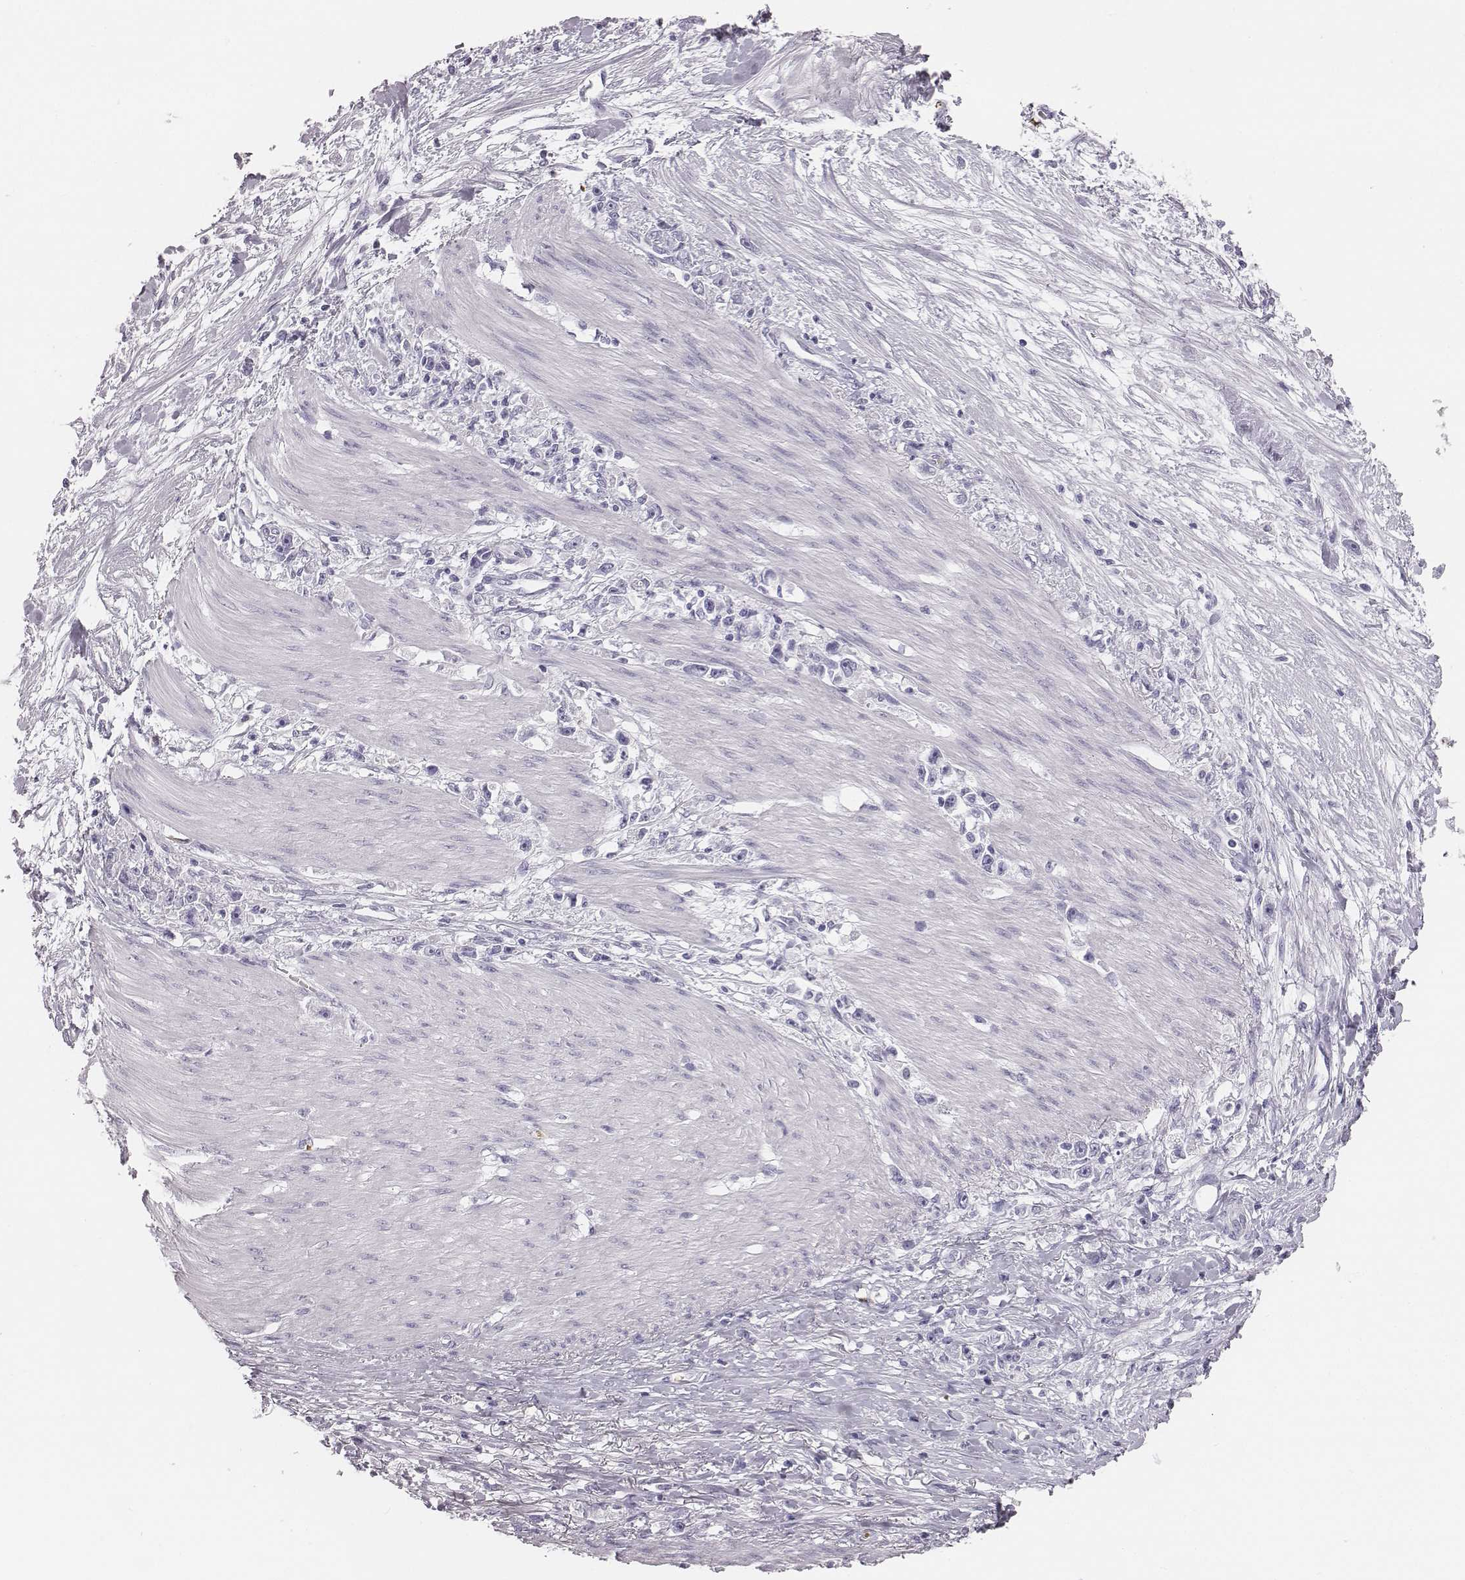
{"staining": {"intensity": "negative", "quantity": "none", "location": "none"}, "tissue": "stomach cancer", "cell_type": "Tumor cells", "image_type": "cancer", "snomed": [{"axis": "morphology", "description": "Adenocarcinoma, NOS"}, {"axis": "topography", "description": "Stomach"}], "caption": "This is an immunohistochemistry (IHC) image of human stomach cancer. There is no positivity in tumor cells.", "gene": "HBZ", "patient": {"sex": "female", "age": 59}}